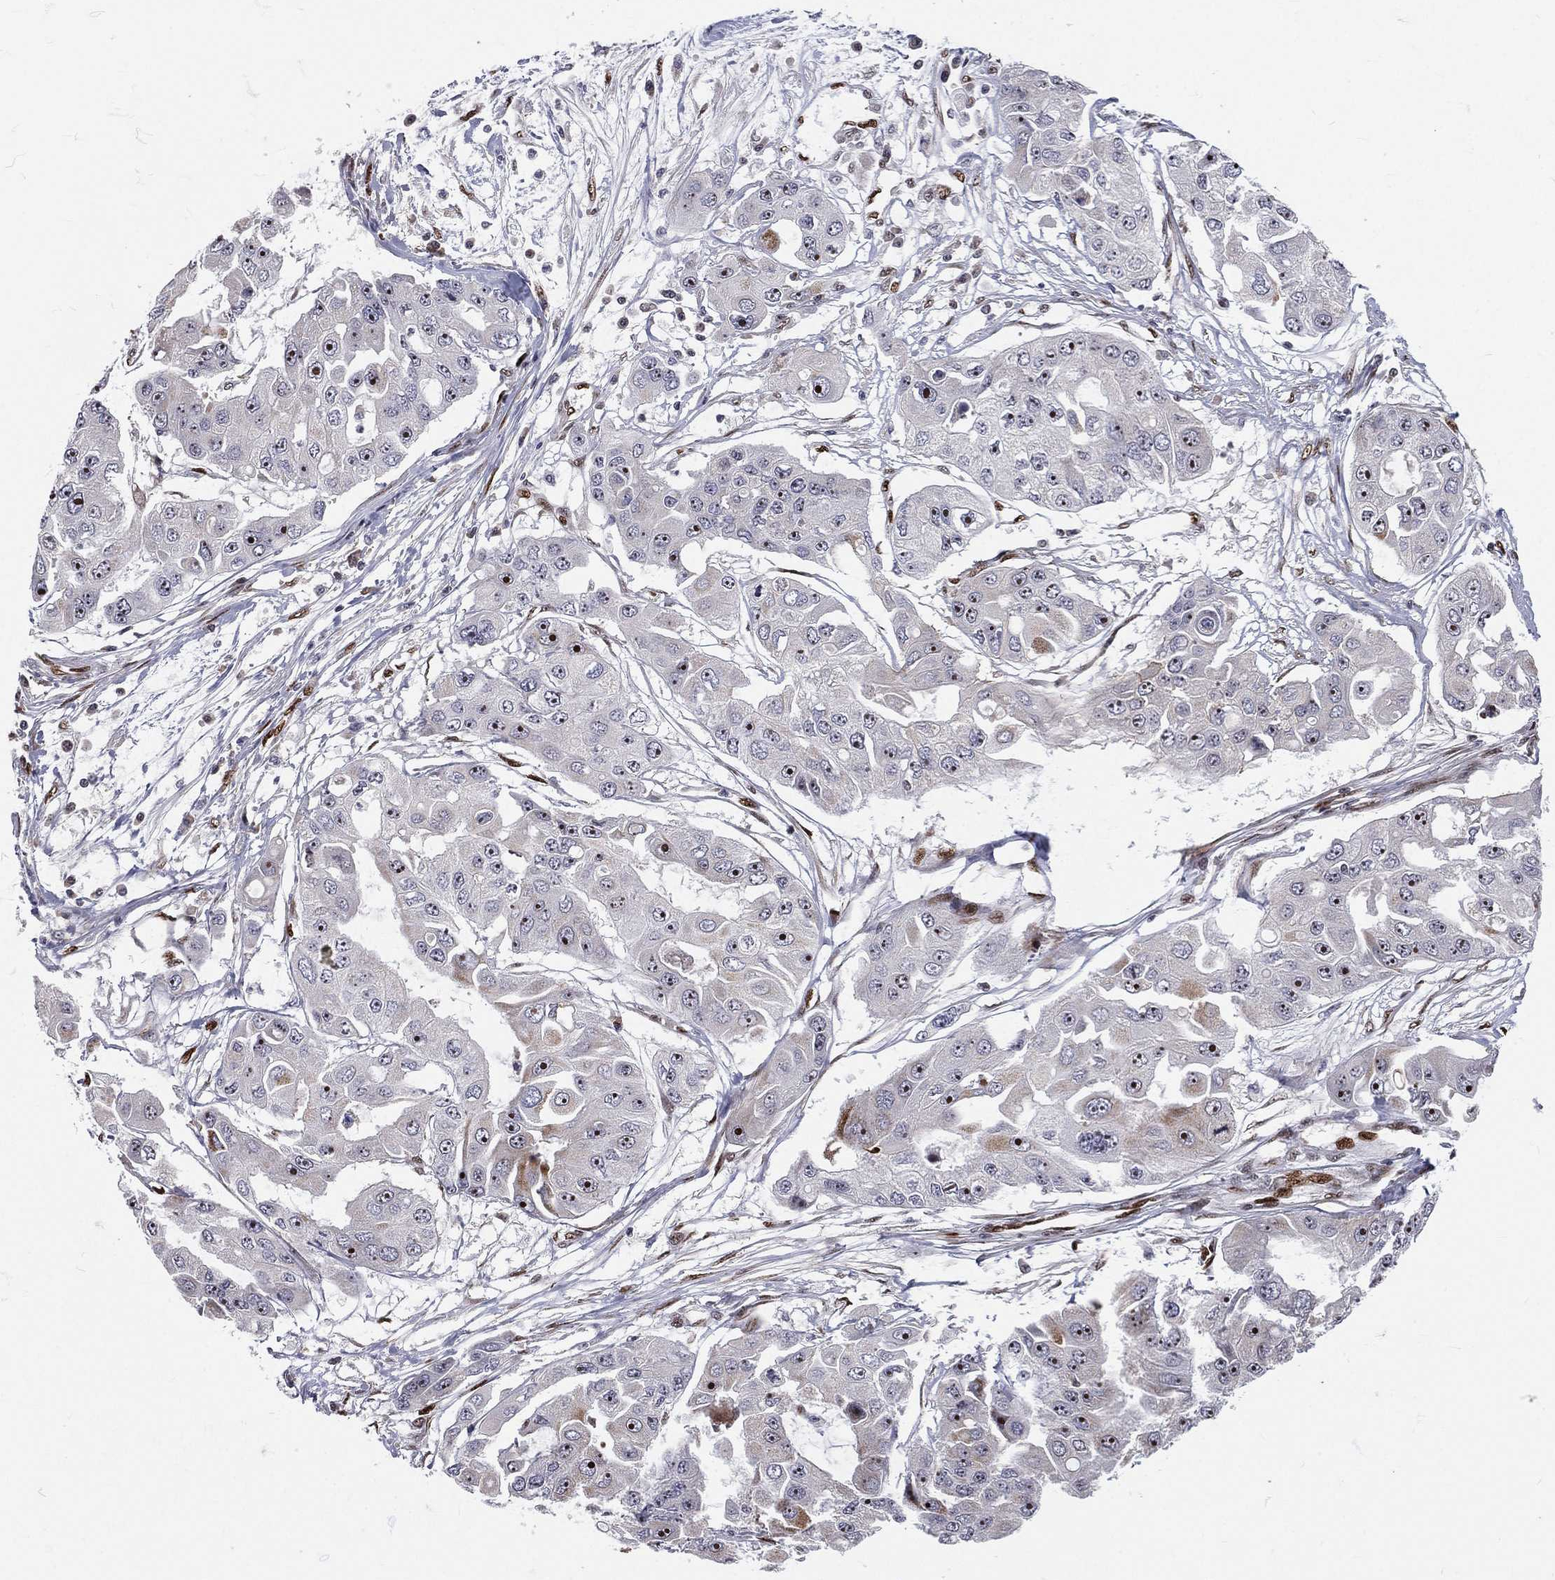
{"staining": {"intensity": "moderate", "quantity": "<25%", "location": "nuclear"}, "tissue": "ovarian cancer", "cell_type": "Tumor cells", "image_type": "cancer", "snomed": [{"axis": "morphology", "description": "Cystadenocarcinoma, serous, NOS"}, {"axis": "topography", "description": "Ovary"}], "caption": "High-power microscopy captured an immunohistochemistry (IHC) micrograph of ovarian cancer, revealing moderate nuclear positivity in approximately <25% of tumor cells.", "gene": "ZEB1", "patient": {"sex": "female", "age": 56}}